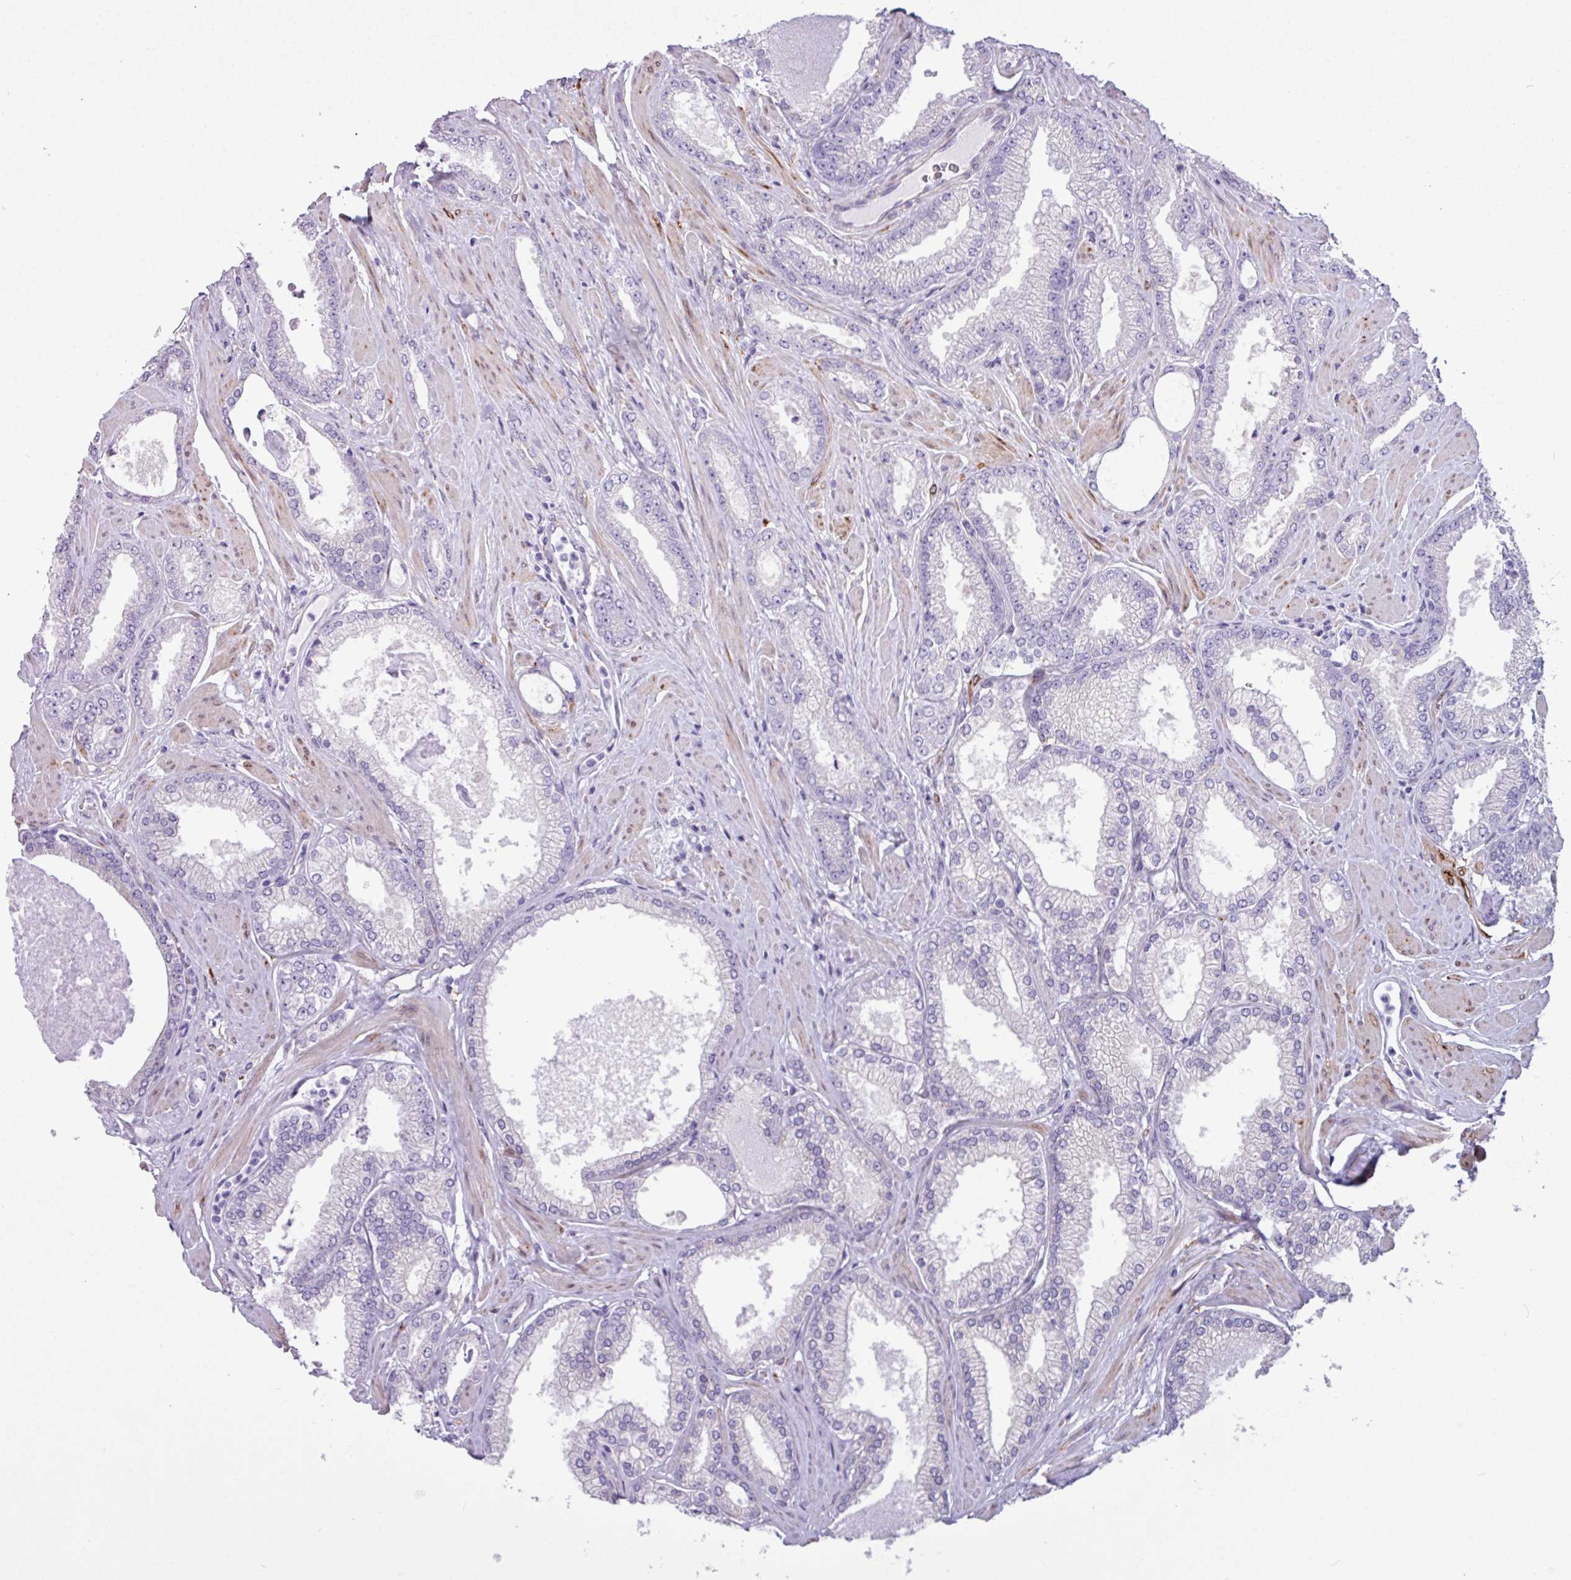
{"staining": {"intensity": "negative", "quantity": "none", "location": "none"}, "tissue": "prostate cancer", "cell_type": "Tumor cells", "image_type": "cancer", "snomed": [{"axis": "morphology", "description": "Adenocarcinoma, Low grade"}, {"axis": "topography", "description": "Prostate"}], "caption": "Immunohistochemical staining of low-grade adenocarcinoma (prostate) displays no significant staining in tumor cells.", "gene": "SLC38A1", "patient": {"sex": "male", "age": 42}}